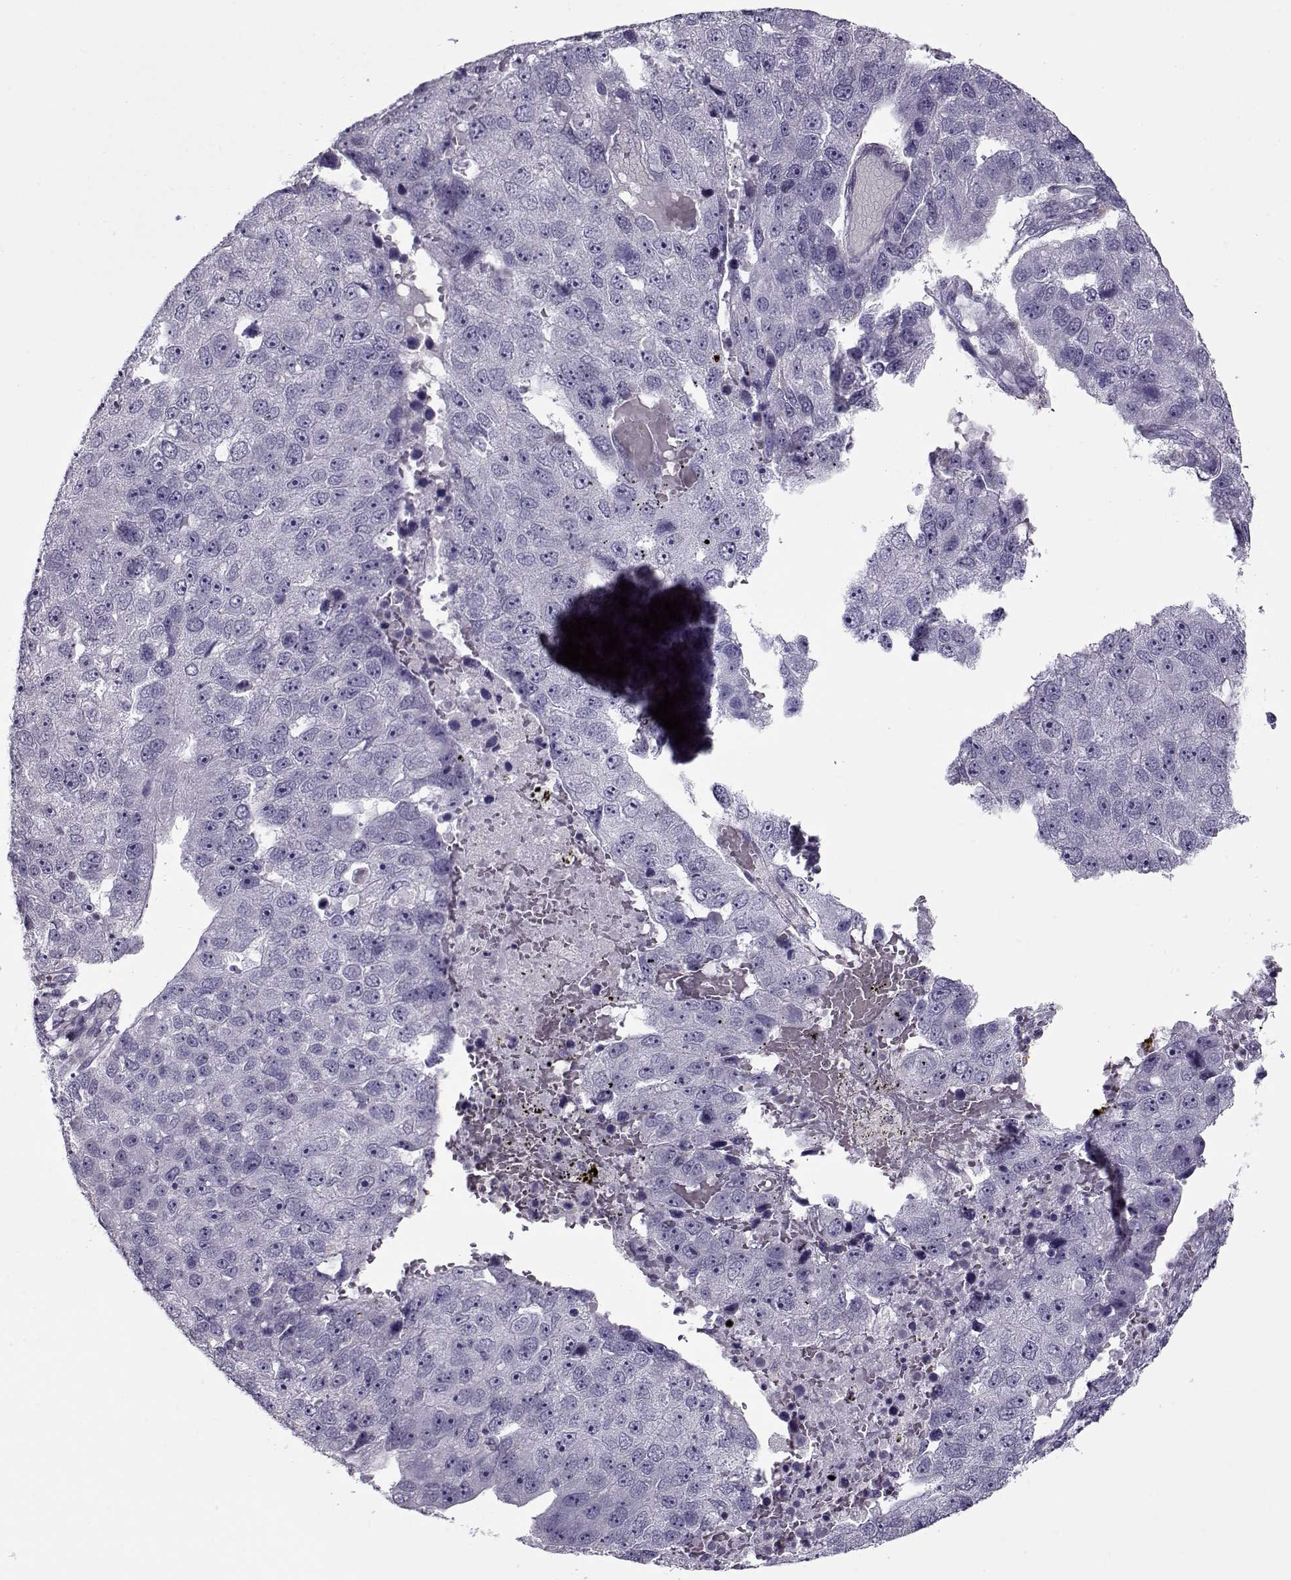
{"staining": {"intensity": "negative", "quantity": "none", "location": "none"}, "tissue": "pancreatic cancer", "cell_type": "Tumor cells", "image_type": "cancer", "snomed": [{"axis": "morphology", "description": "Adenocarcinoma, NOS"}, {"axis": "topography", "description": "Pancreas"}], "caption": "This histopathology image is of adenocarcinoma (pancreatic) stained with immunohistochemistry to label a protein in brown with the nuclei are counter-stained blue. There is no expression in tumor cells.", "gene": "CIBAR1", "patient": {"sex": "female", "age": 61}}